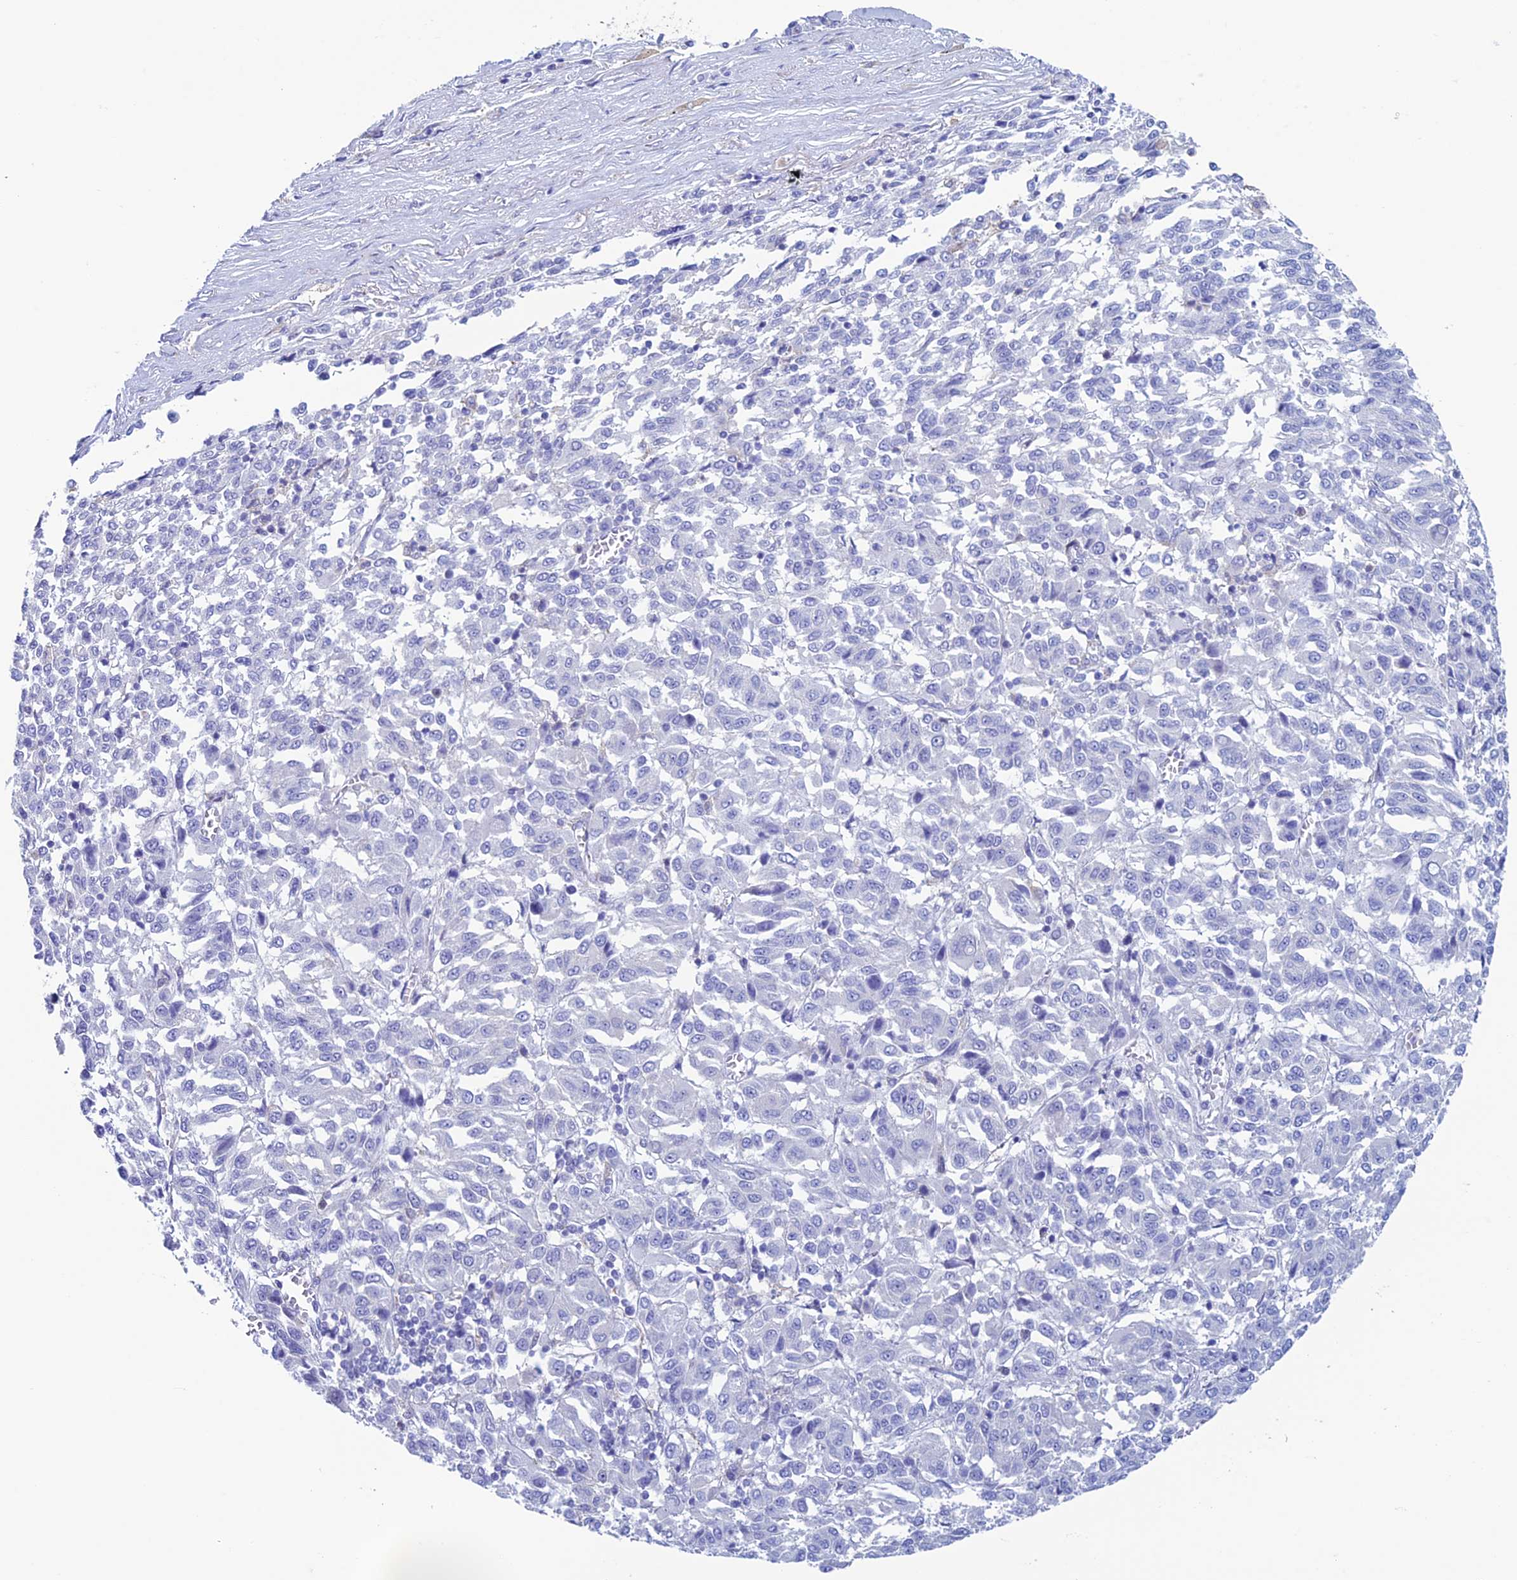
{"staining": {"intensity": "negative", "quantity": "none", "location": "none"}, "tissue": "melanoma", "cell_type": "Tumor cells", "image_type": "cancer", "snomed": [{"axis": "morphology", "description": "Malignant melanoma, Metastatic site"}, {"axis": "topography", "description": "Lung"}], "caption": "There is no significant positivity in tumor cells of melanoma. (DAB (3,3'-diaminobenzidine) immunohistochemistry (IHC) with hematoxylin counter stain).", "gene": "KCNK17", "patient": {"sex": "male", "age": 64}}